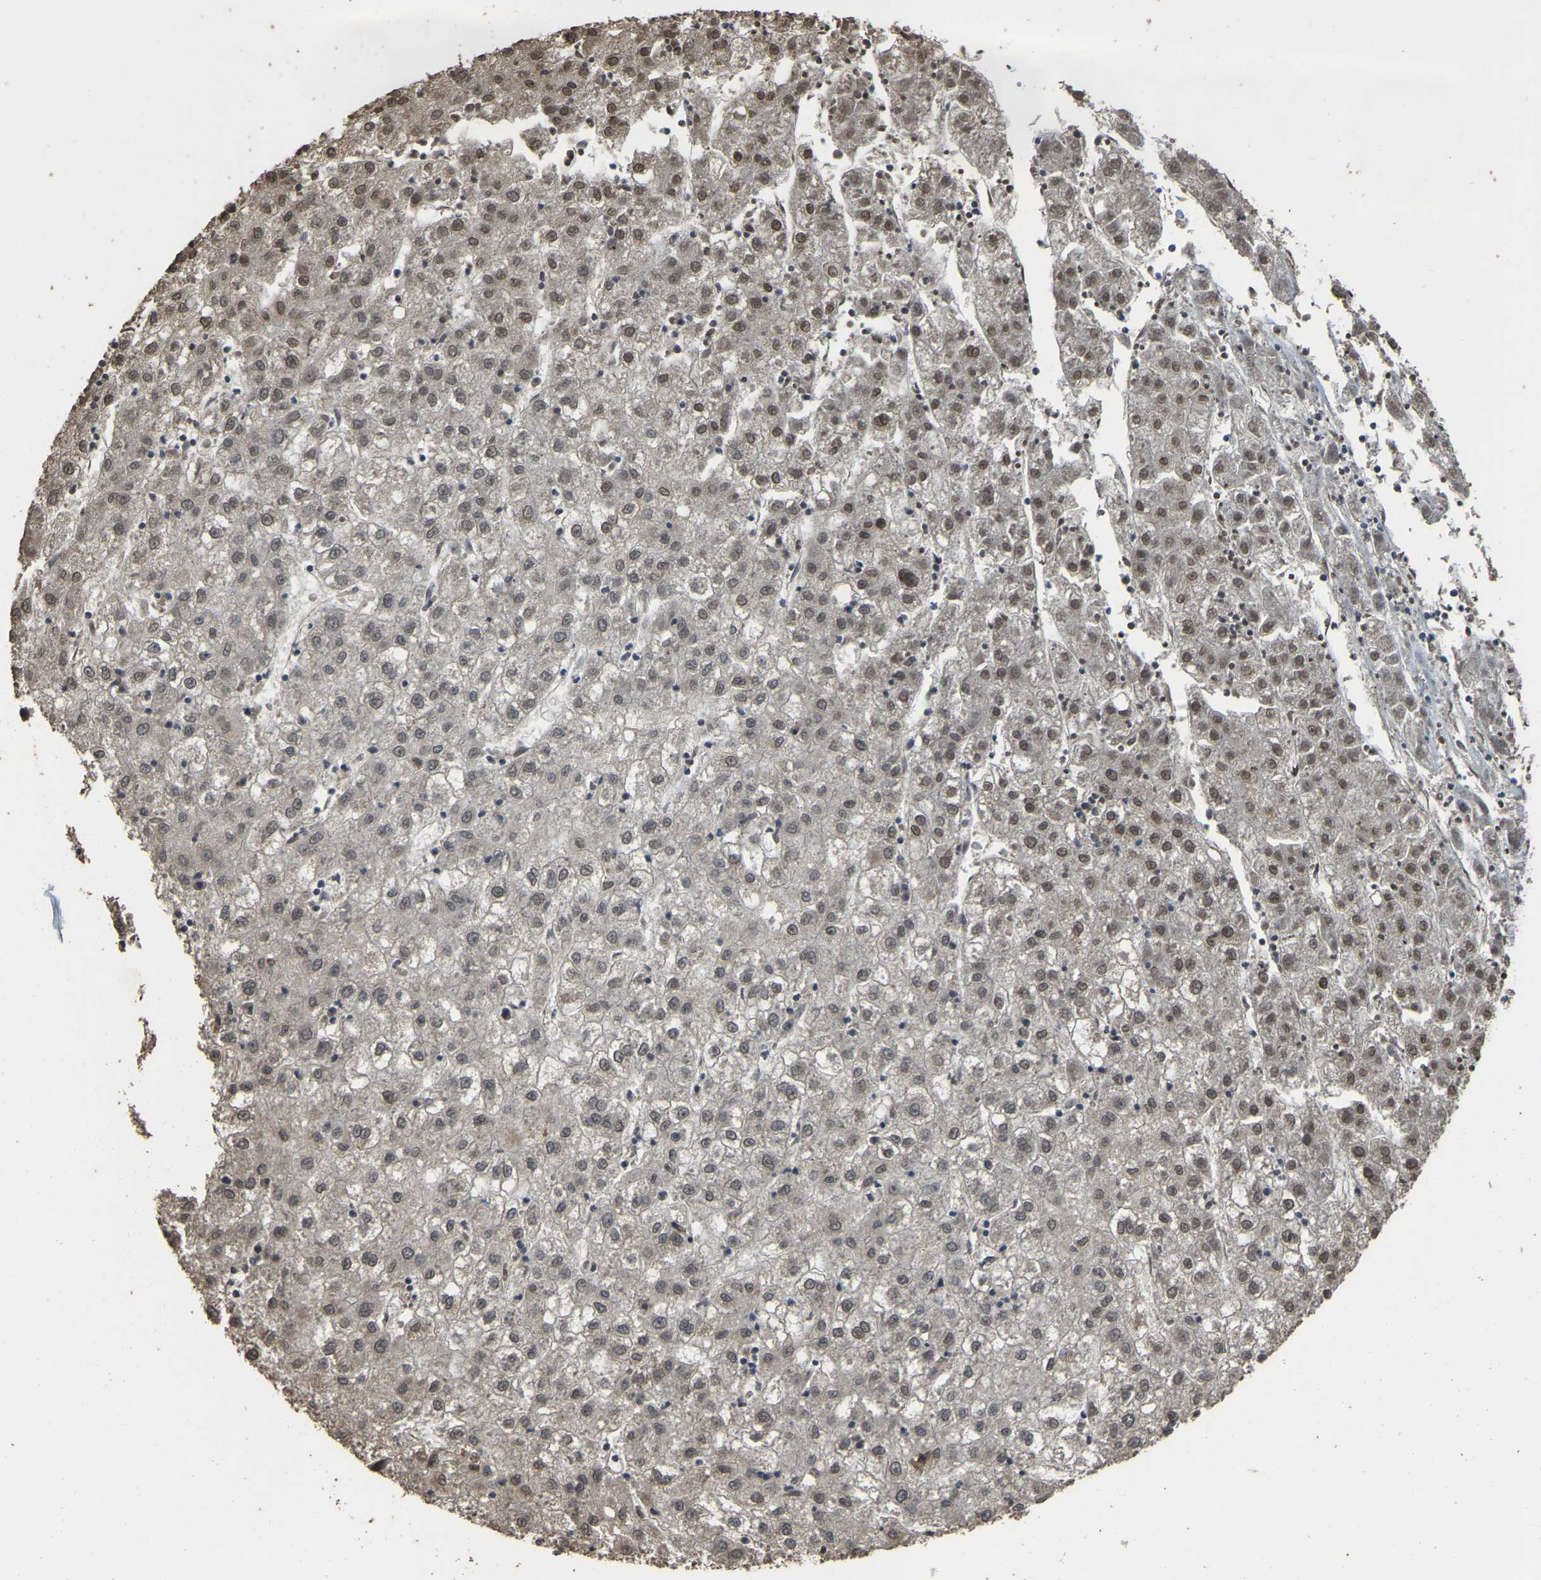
{"staining": {"intensity": "moderate", "quantity": "<25%", "location": "nuclear"}, "tissue": "liver cancer", "cell_type": "Tumor cells", "image_type": "cancer", "snomed": [{"axis": "morphology", "description": "Carcinoma, Hepatocellular, NOS"}, {"axis": "topography", "description": "Liver"}], "caption": "Immunohistochemistry (IHC) micrograph of neoplastic tissue: human hepatocellular carcinoma (liver) stained using IHC displays low levels of moderate protein expression localized specifically in the nuclear of tumor cells, appearing as a nuclear brown color.", "gene": "ARHGAP23", "patient": {"sex": "male", "age": 72}}